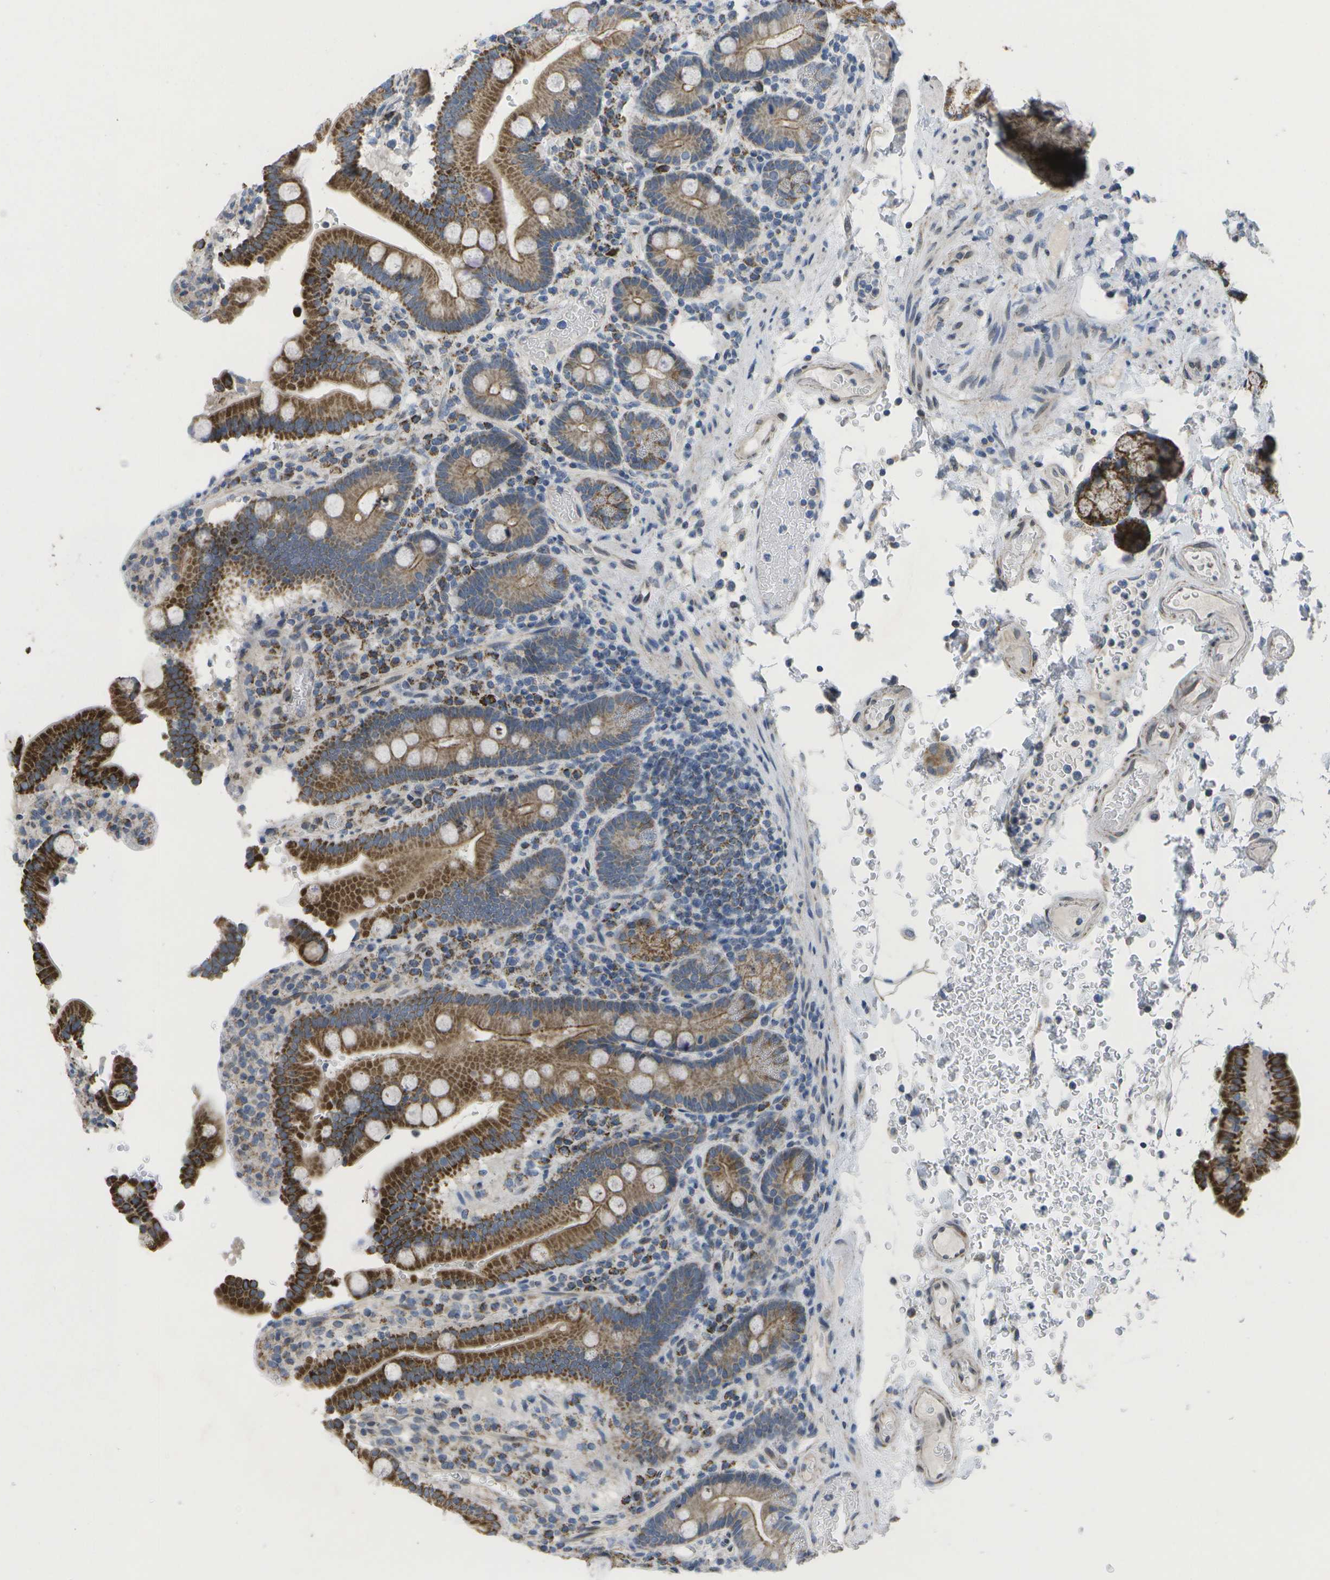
{"staining": {"intensity": "strong", "quantity": ">75%", "location": "cytoplasmic/membranous"}, "tissue": "duodenum", "cell_type": "Glandular cells", "image_type": "normal", "snomed": [{"axis": "morphology", "description": "Normal tissue, NOS"}, {"axis": "topography", "description": "Small intestine, NOS"}], "caption": "Immunohistochemistry (IHC) image of normal duodenum: human duodenum stained using immunohistochemistry (IHC) shows high levels of strong protein expression localized specifically in the cytoplasmic/membranous of glandular cells, appearing as a cytoplasmic/membranous brown color.", "gene": "TMEM223", "patient": {"sex": "female", "age": 71}}